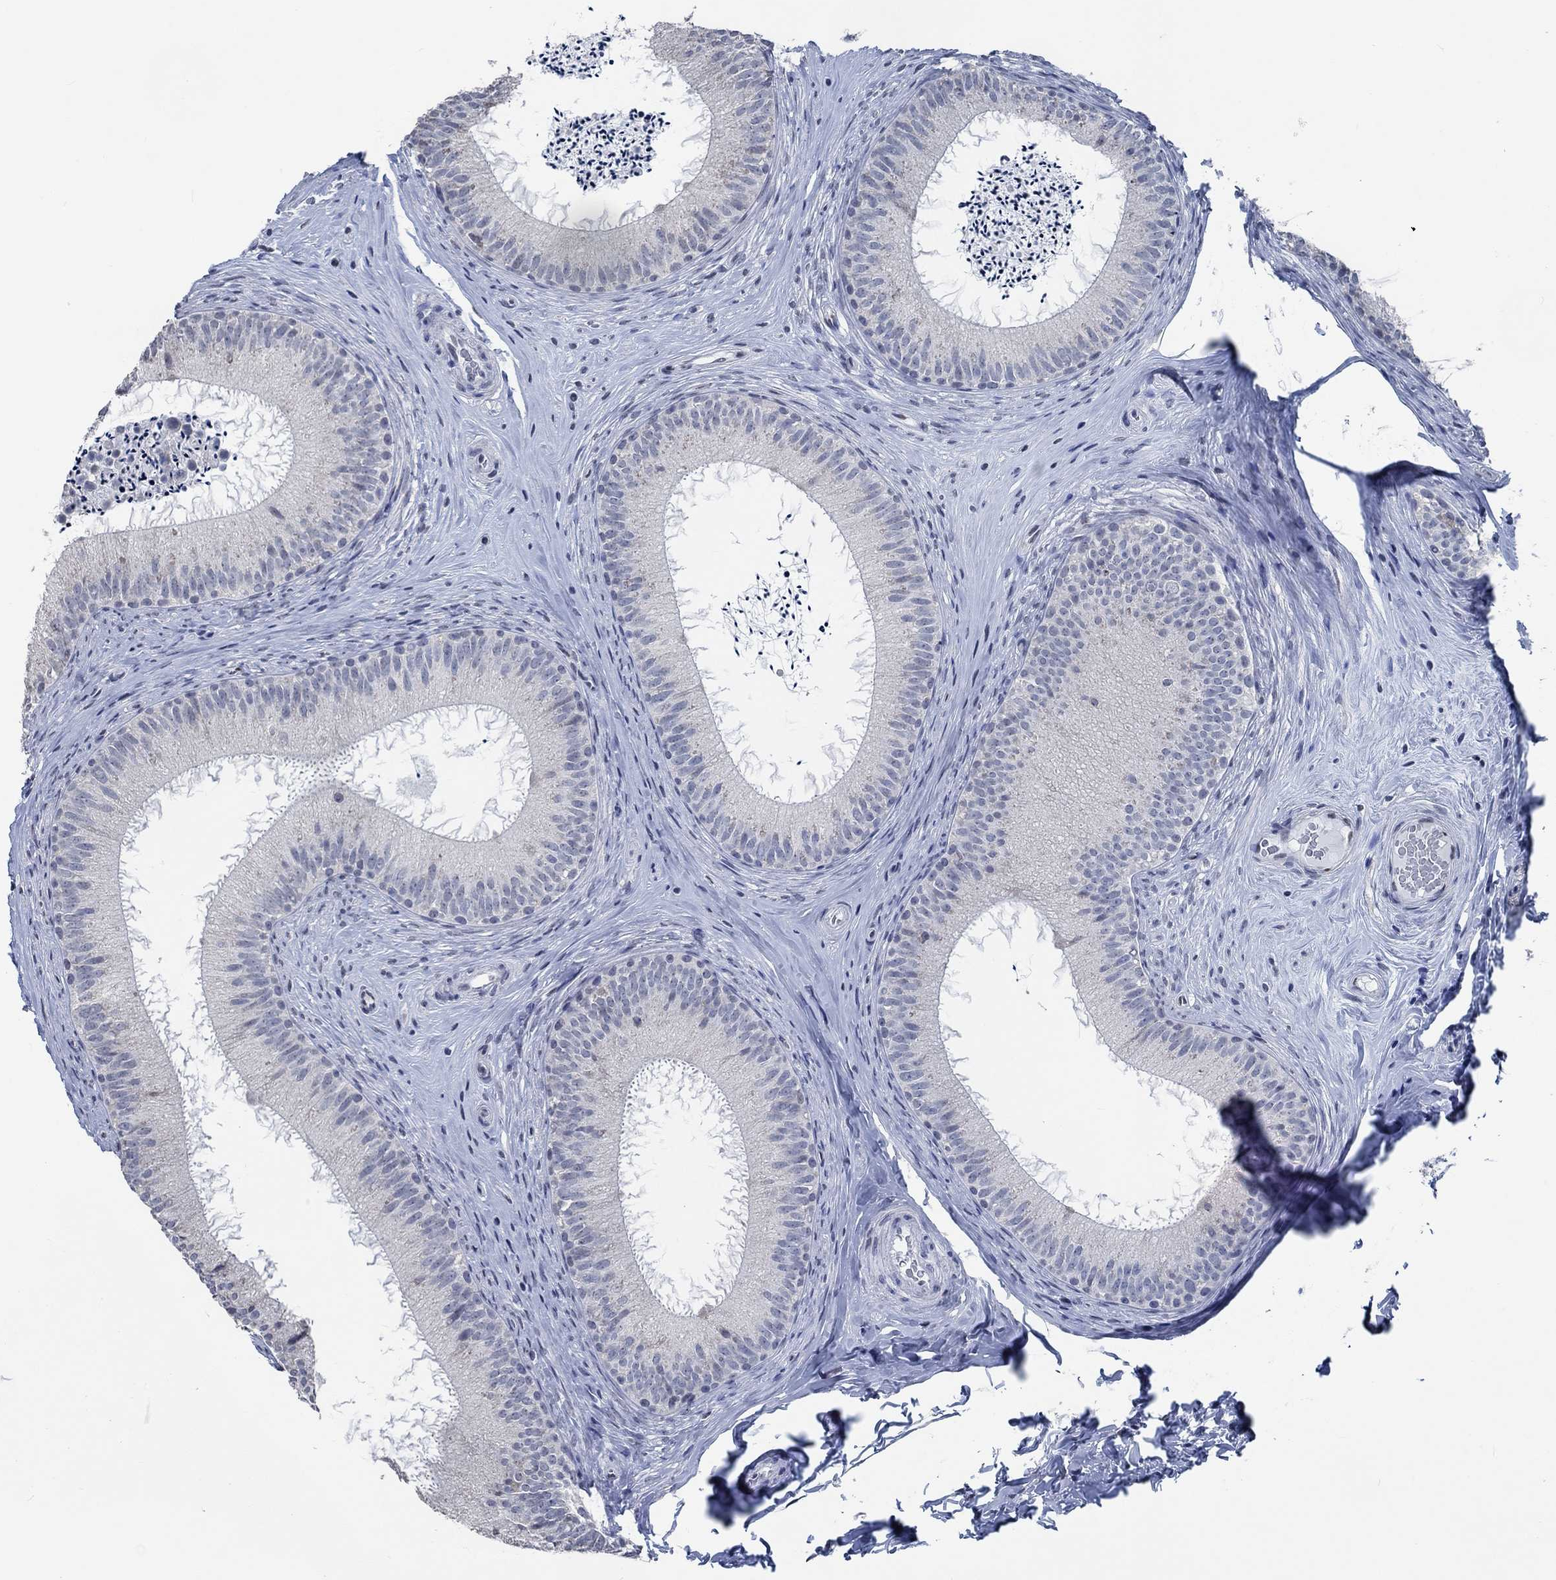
{"staining": {"intensity": "negative", "quantity": "none", "location": "none"}, "tissue": "epididymis", "cell_type": "Glandular cells", "image_type": "normal", "snomed": [{"axis": "morphology", "description": "Normal tissue, NOS"}, {"axis": "morphology", "description": "Carcinoma, Embryonal, NOS"}, {"axis": "topography", "description": "Testis"}, {"axis": "topography", "description": "Epididymis"}], "caption": "IHC of unremarkable human epididymis displays no expression in glandular cells.", "gene": "OBSCN", "patient": {"sex": "male", "age": 24}}